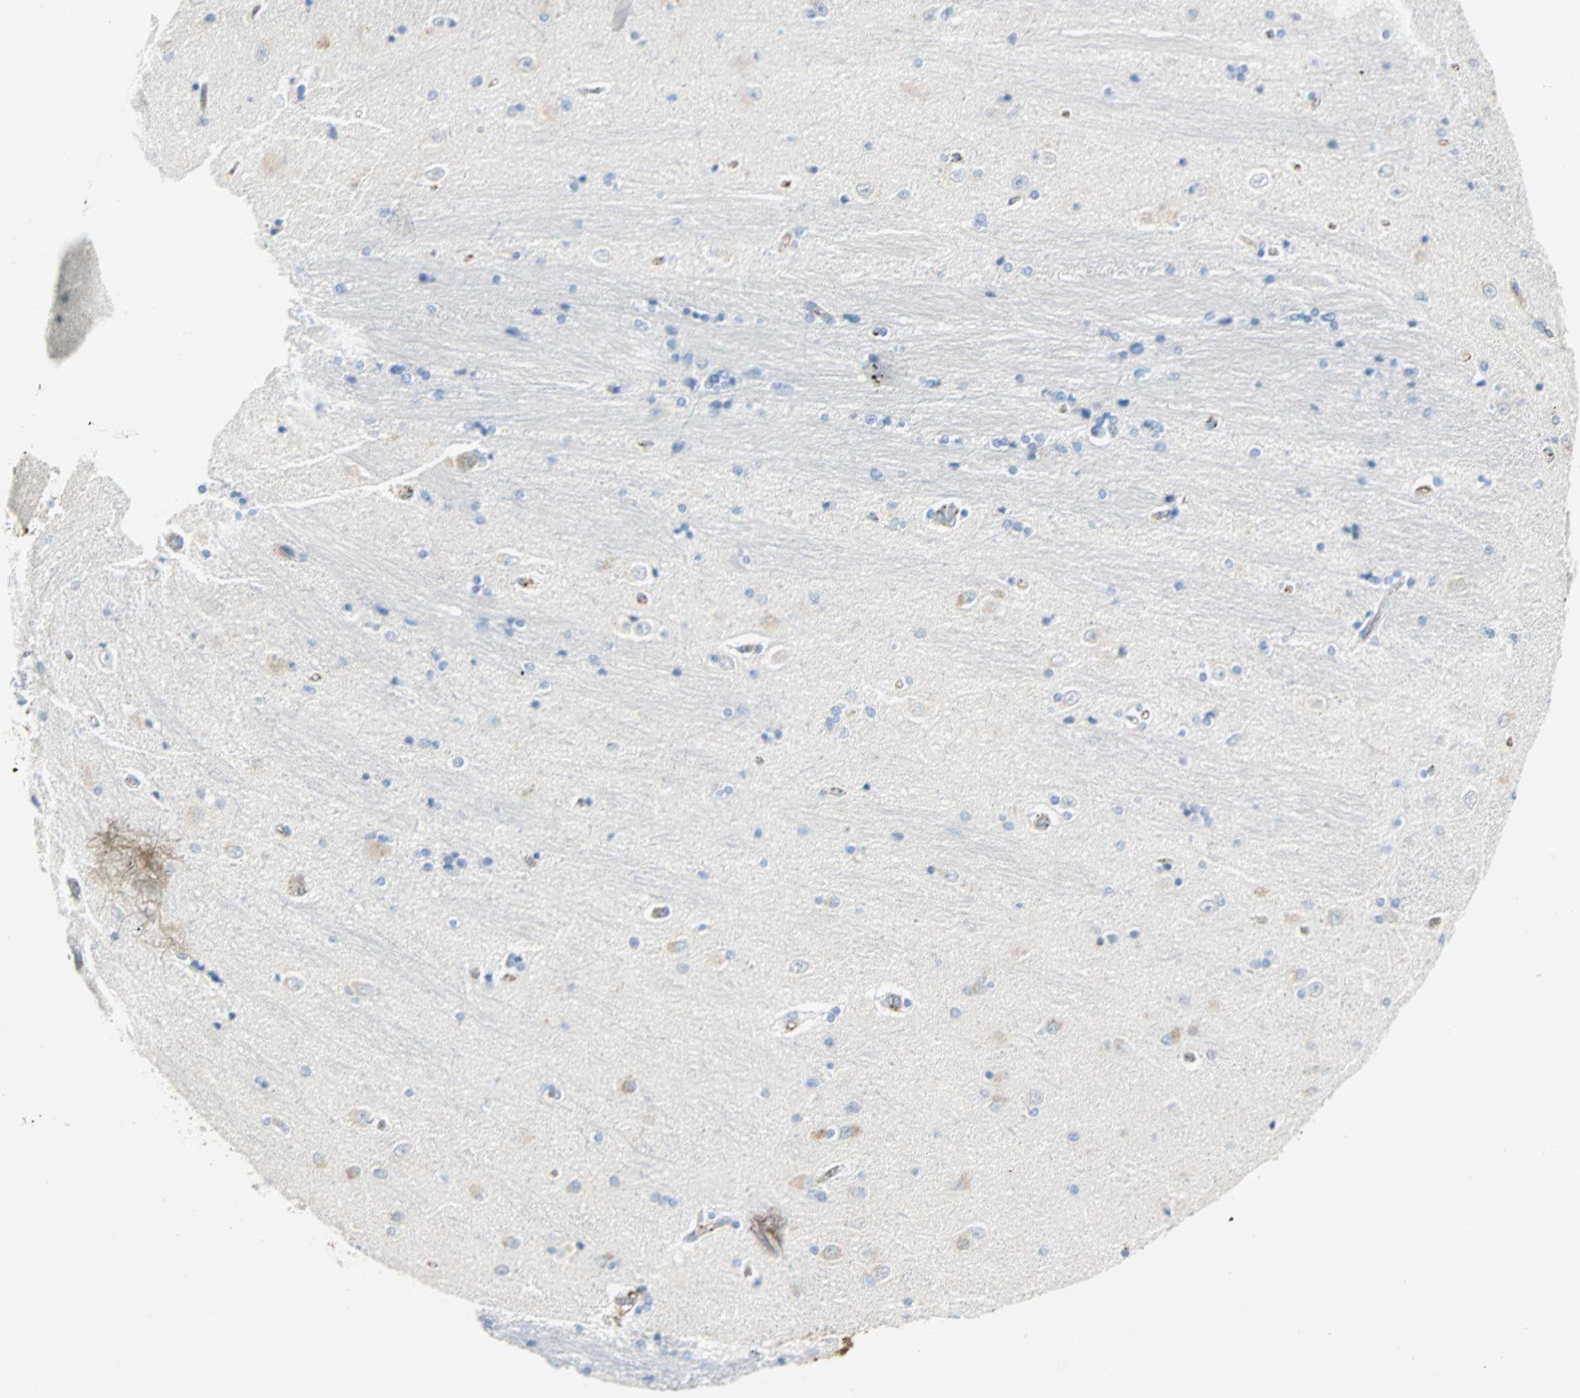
{"staining": {"intensity": "weak", "quantity": "<25%", "location": "cytoplasmic/membranous"}, "tissue": "hippocampus", "cell_type": "Glial cells", "image_type": "normal", "snomed": [{"axis": "morphology", "description": "Normal tissue, NOS"}, {"axis": "topography", "description": "Hippocampus"}], "caption": "The micrograph reveals no significant staining in glial cells of hippocampus.", "gene": "VPS9D1", "patient": {"sex": "female", "age": 54}}